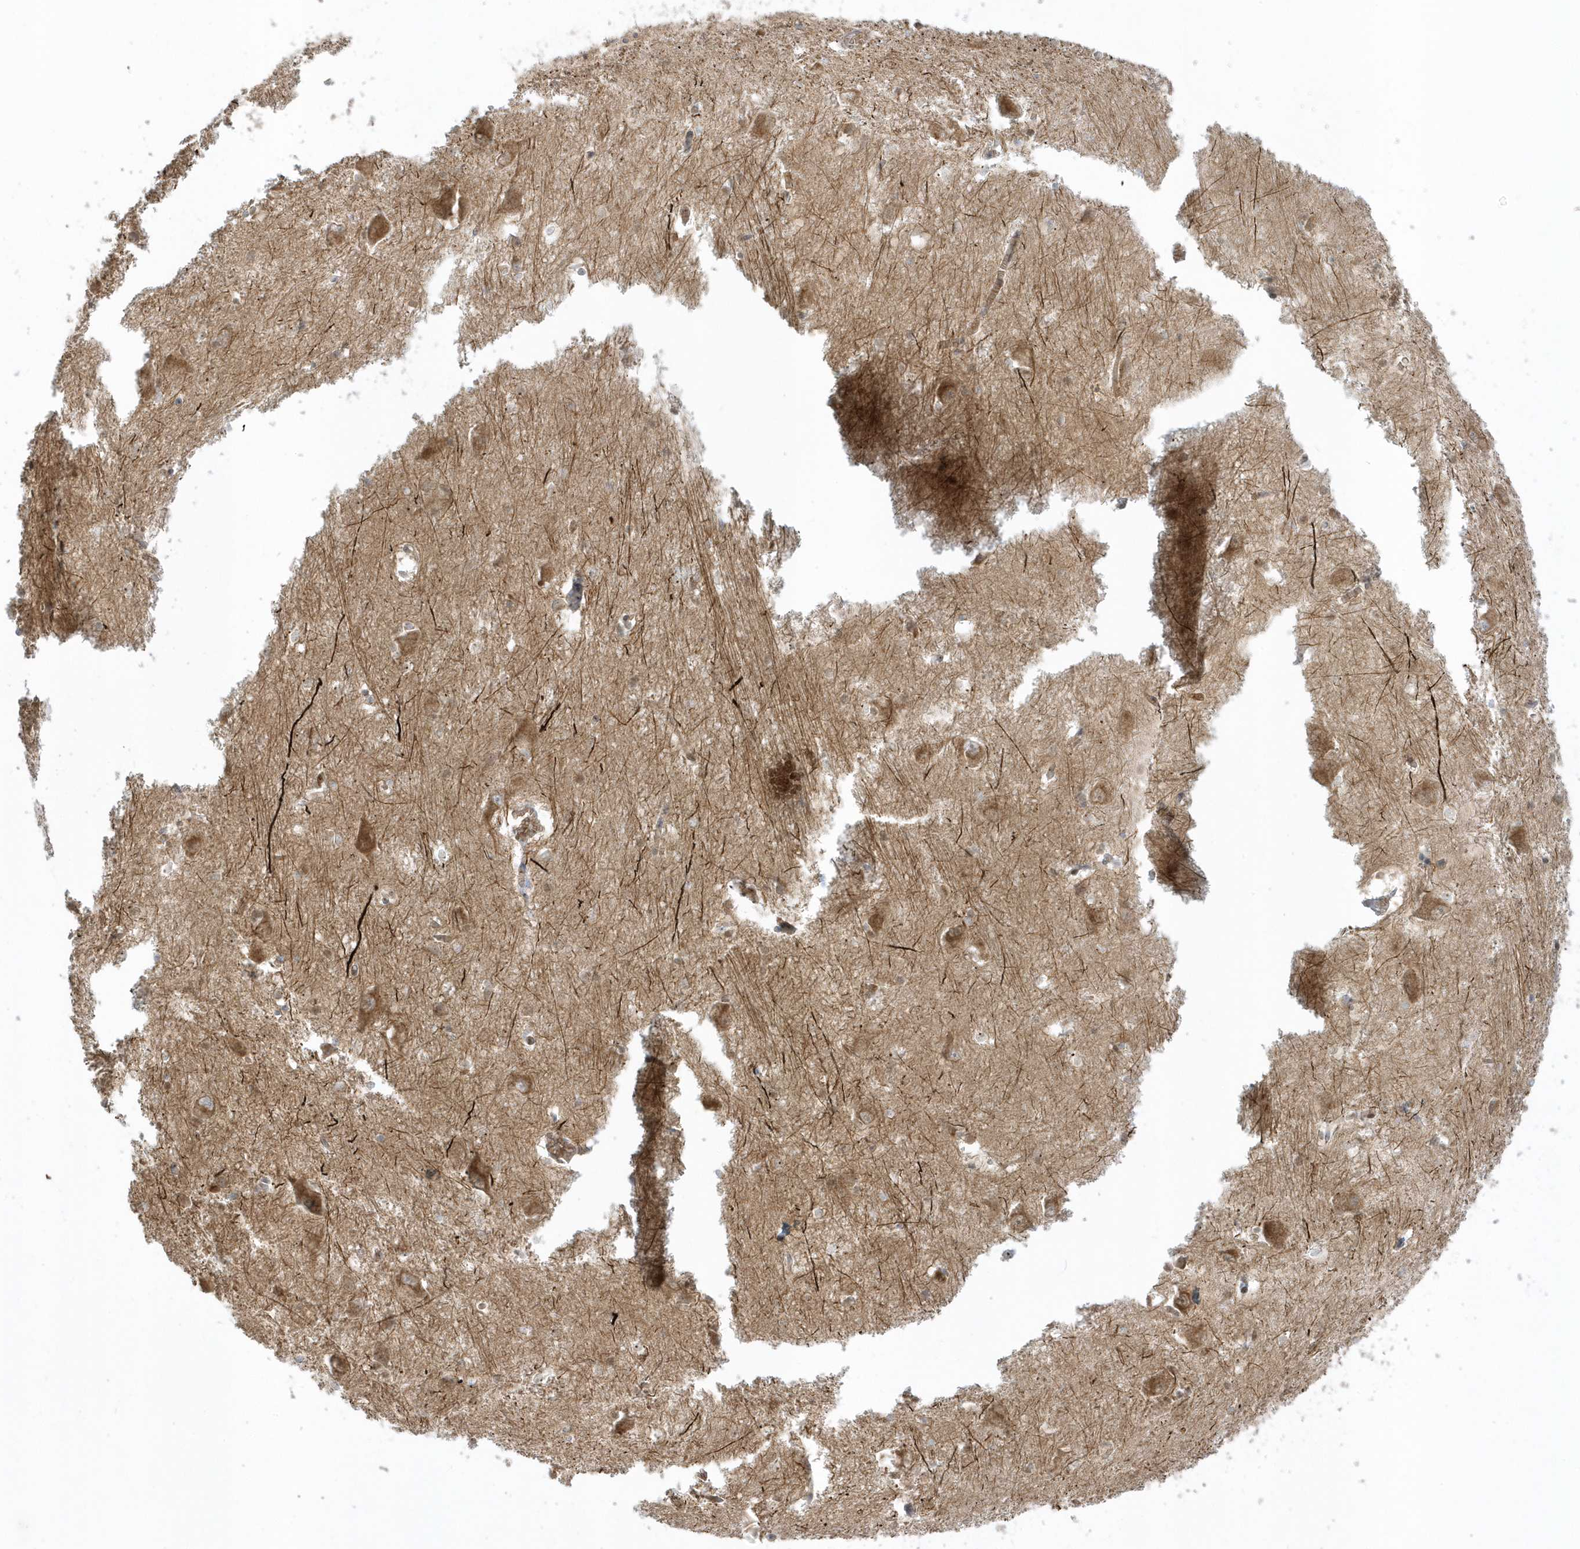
{"staining": {"intensity": "weak", "quantity": "<25%", "location": "cytoplasmic/membranous"}, "tissue": "caudate", "cell_type": "Glial cells", "image_type": "normal", "snomed": [{"axis": "morphology", "description": "Normal tissue, NOS"}, {"axis": "topography", "description": "Lateral ventricle wall"}], "caption": "DAB immunohistochemical staining of benign caudate reveals no significant staining in glial cells.", "gene": "RPP40", "patient": {"sex": "male", "age": 37}}